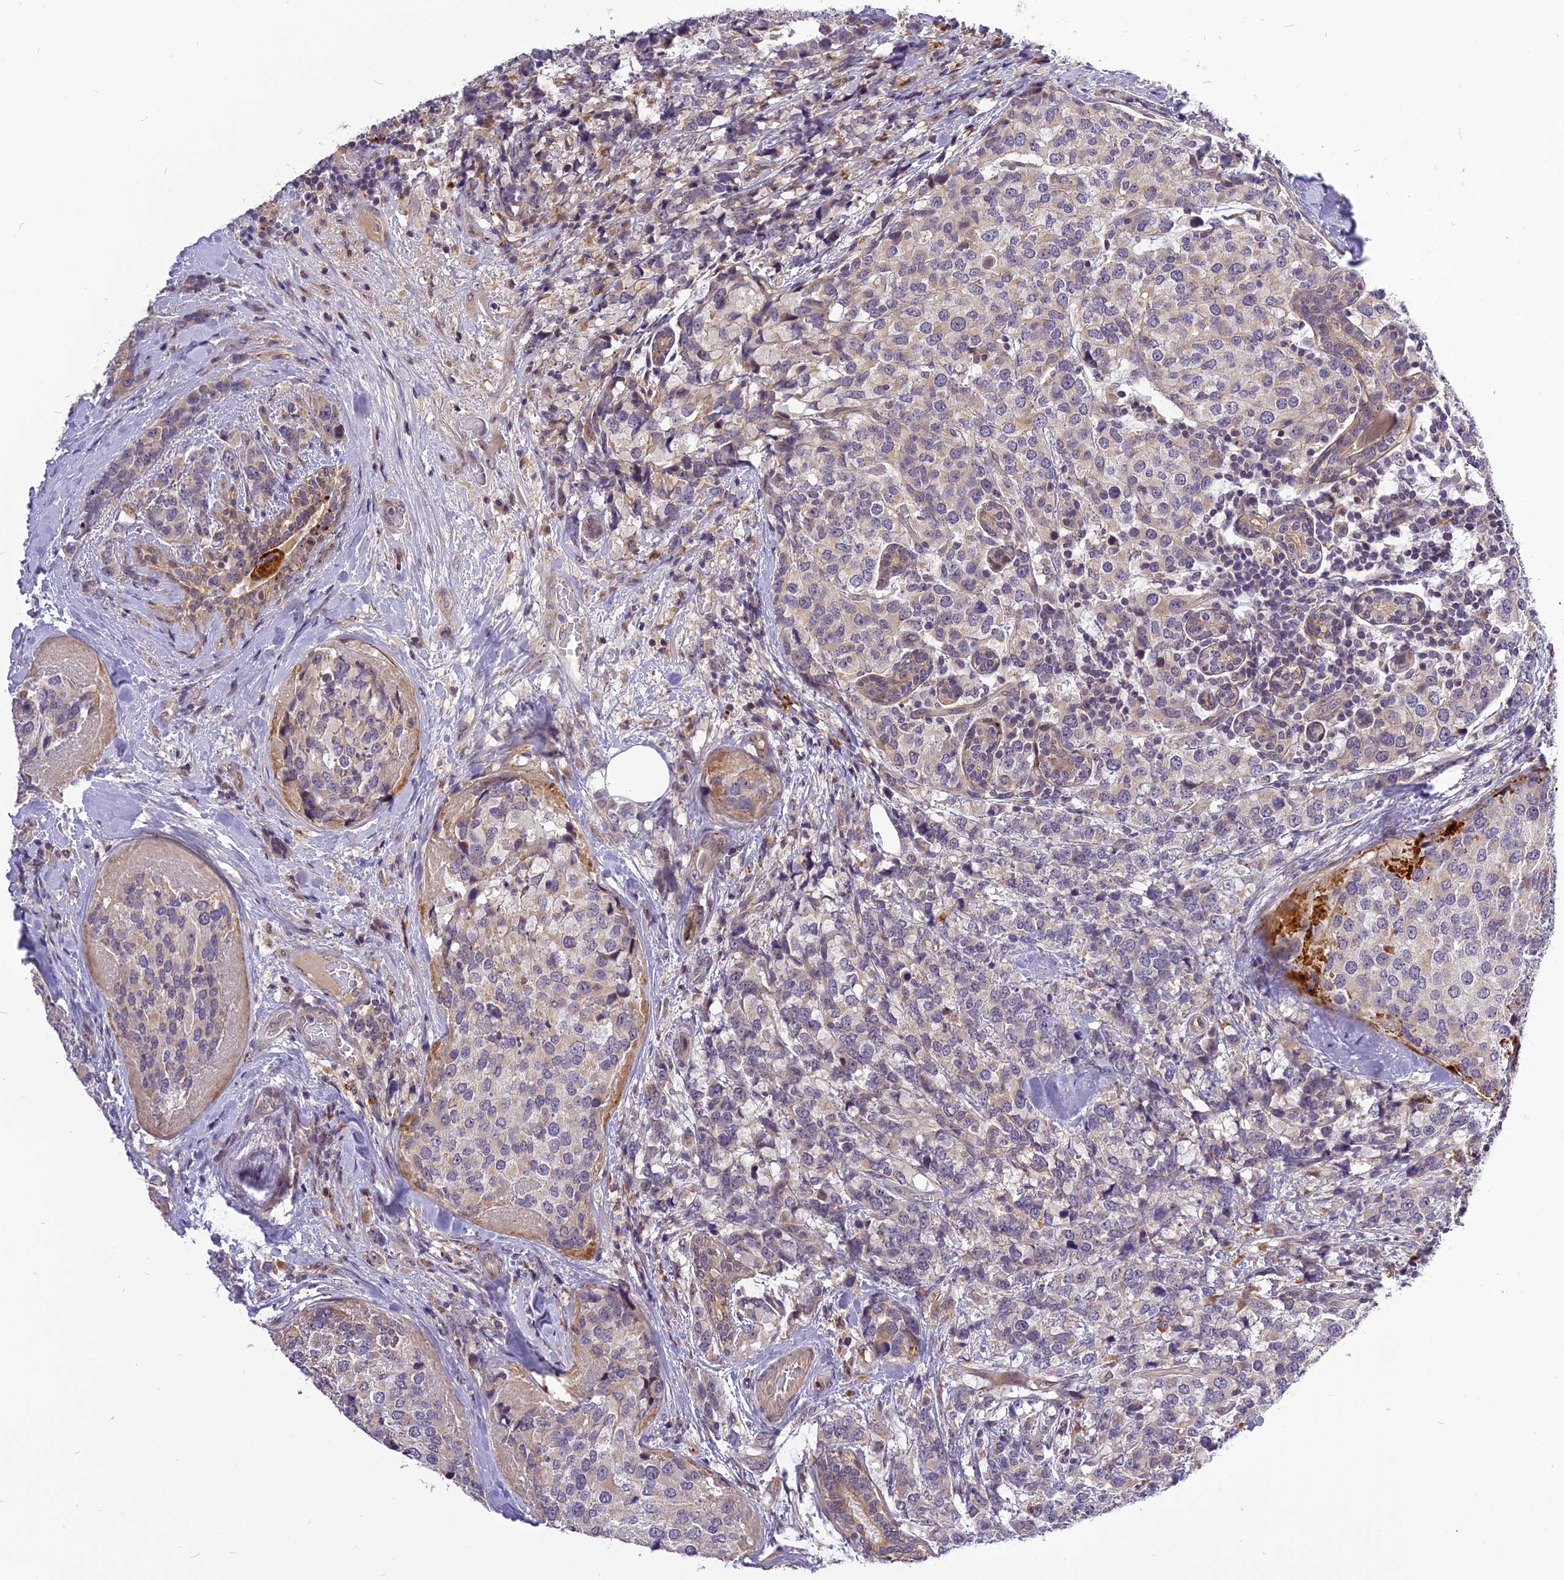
{"staining": {"intensity": "weak", "quantity": "<25%", "location": "cytoplasmic/membranous"}, "tissue": "breast cancer", "cell_type": "Tumor cells", "image_type": "cancer", "snomed": [{"axis": "morphology", "description": "Lobular carcinoma"}, {"axis": "topography", "description": "Breast"}], "caption": "Tumor cells are negative for brown protein staining in breast cancer (lobular carcinoma).", "gene": "FNIP2", "patient": {"sex": "female", "age": 59}}